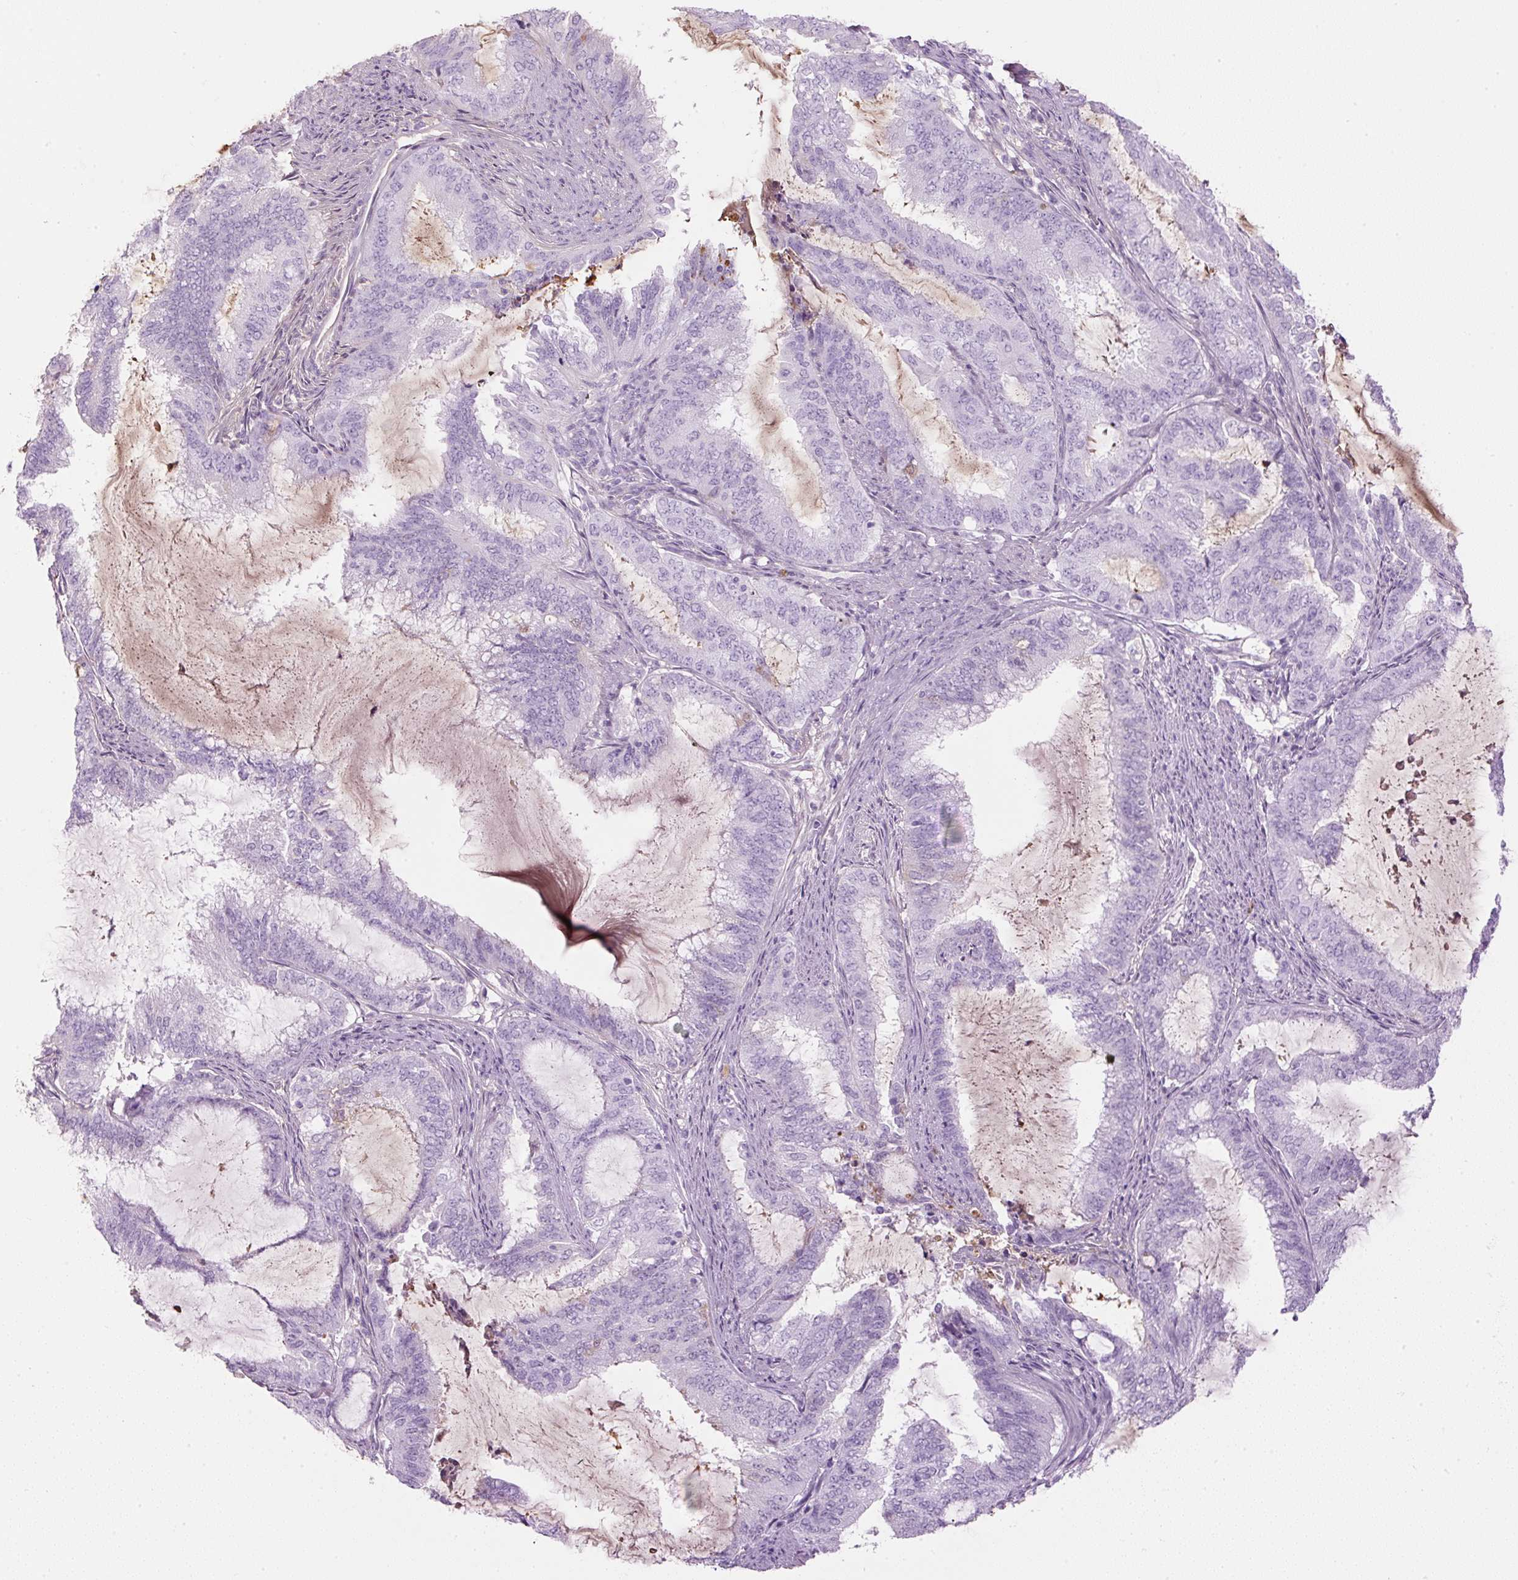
{"staining": {"intensity": "negative", "quantity": "none", "location": "none"}, "tissue": "endometrial cancer", "cell_type": "Tumor cells", "image_type": "cancer", "snomed": [{"axis": "morphology", "description": "Adenocarcinoma, NOS"}, {"axis": "topography", "description": "Endometrium"}], "caption": "Immunohistochemistry micrograph of neoplastic tissue: endometrial cancer stained with DAB displays no significant protein staining in tumor cells.", "gene": "APOA1", "patient": {"sex": "female", "age": 51}}